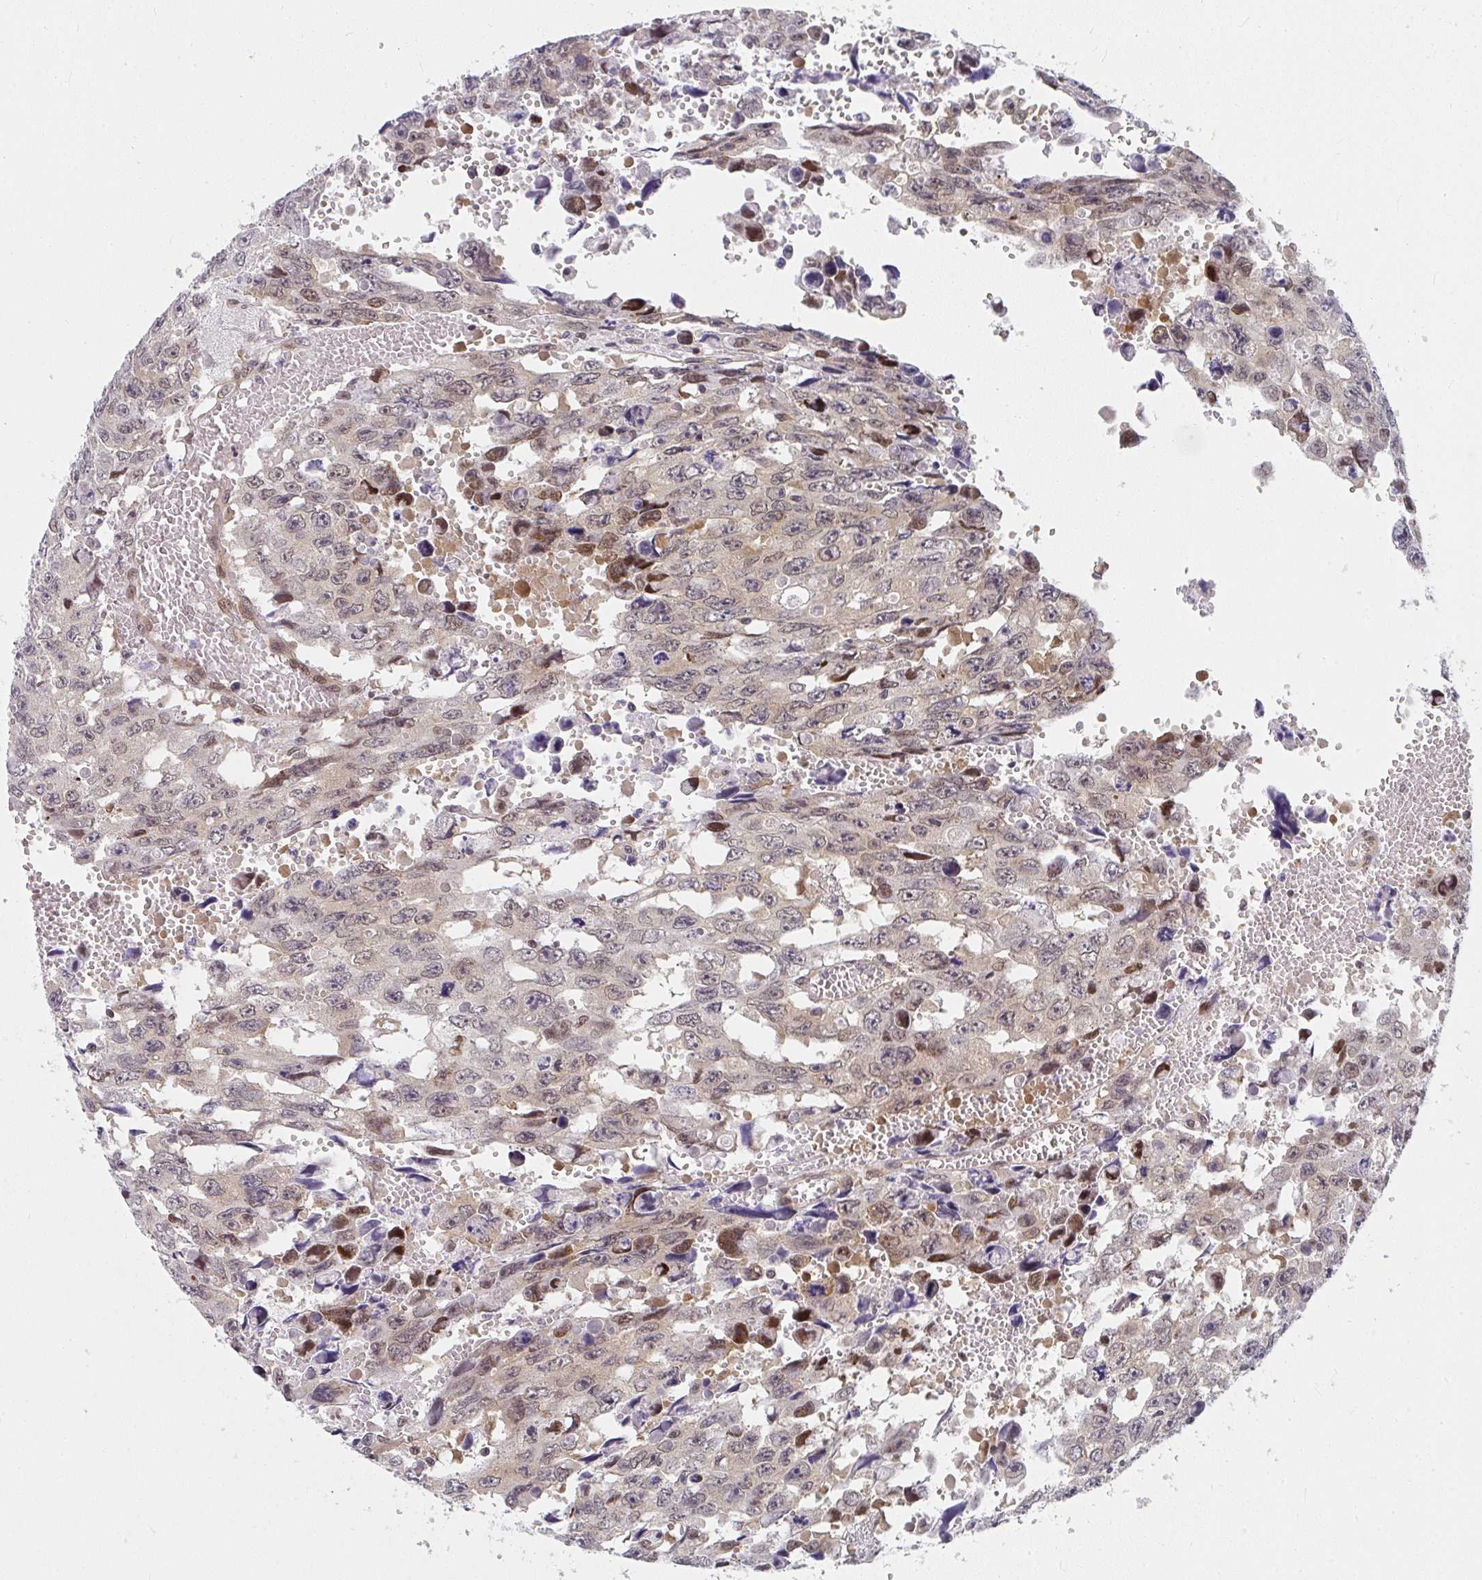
{"staining": {"intensity": "weak", "quantity": "<25%", "location": "nuclear"}, "tissue": "testis cancer", "cell_type": "Tumor cells", "image_type": "cancer", "snomed": [{"axis": "morphology", "description": "Seminoma, NOS"}, {"axis": "topography", "description": "Testis"}], "caption": "Histopathology image shows no protein staining in tumor cells of testis cancer tissue.", "gene": "SYNCRIP", "patient": {"sex": "male", "age": 26}}